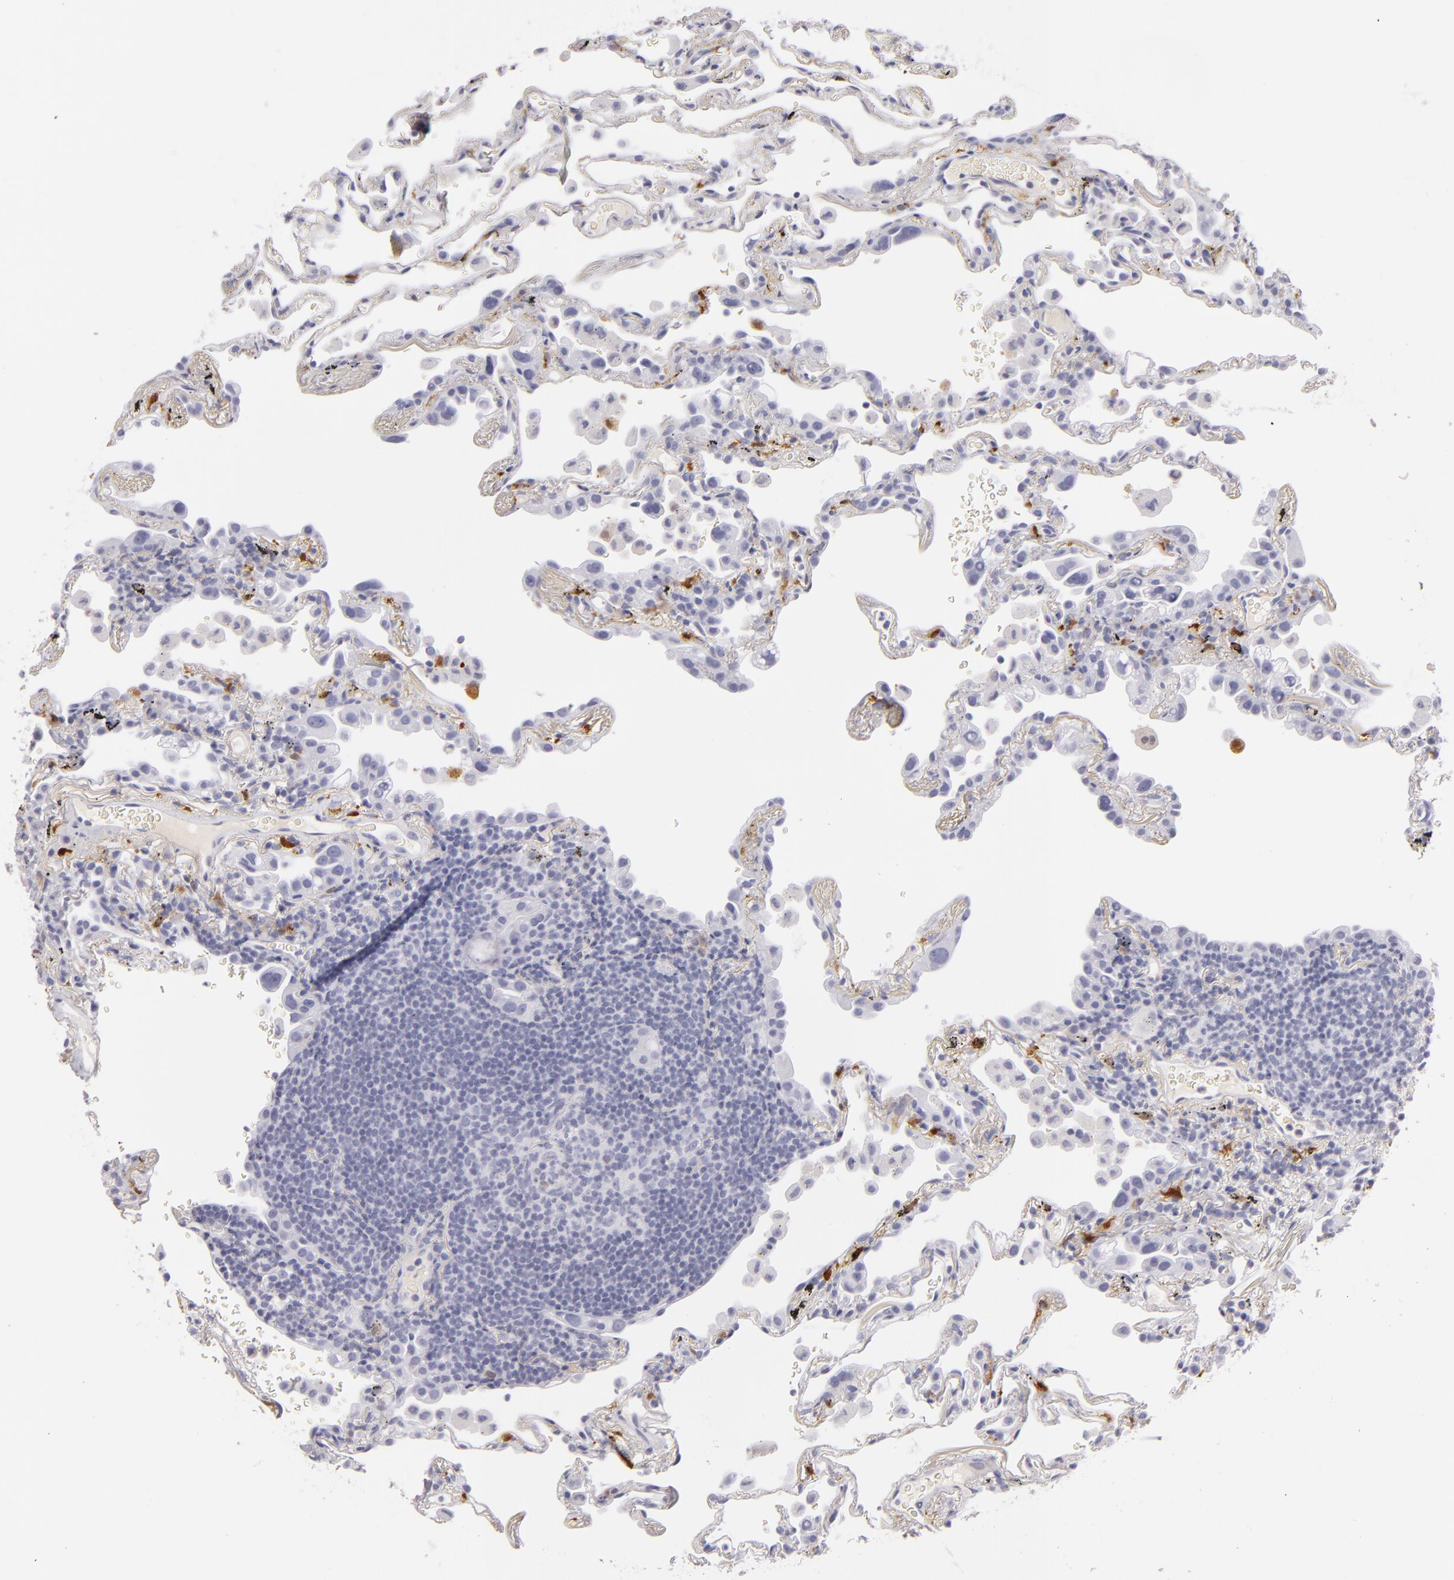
{"staining": {"intensity": "negative", "quantity": "none", "location": "none"}, "tissue": "lung", "cell_type": "Alveolar cells", "image_type": "normal", "snomed": [{"axis": "morphology", "description": "Normal tissue, NOS"}, {"axis": "morphology", "description": "Inflammation, NOS"}, {"axis": "topography", "description": "Lung"}], "caption": "A high-resolution photomicrograph shows immunohistochemistry staining of benign lung, which demonstrates no significant expression in alveolar cells.", "gene": "F13A1", "patient": {"sex": "male", "age": 69}}